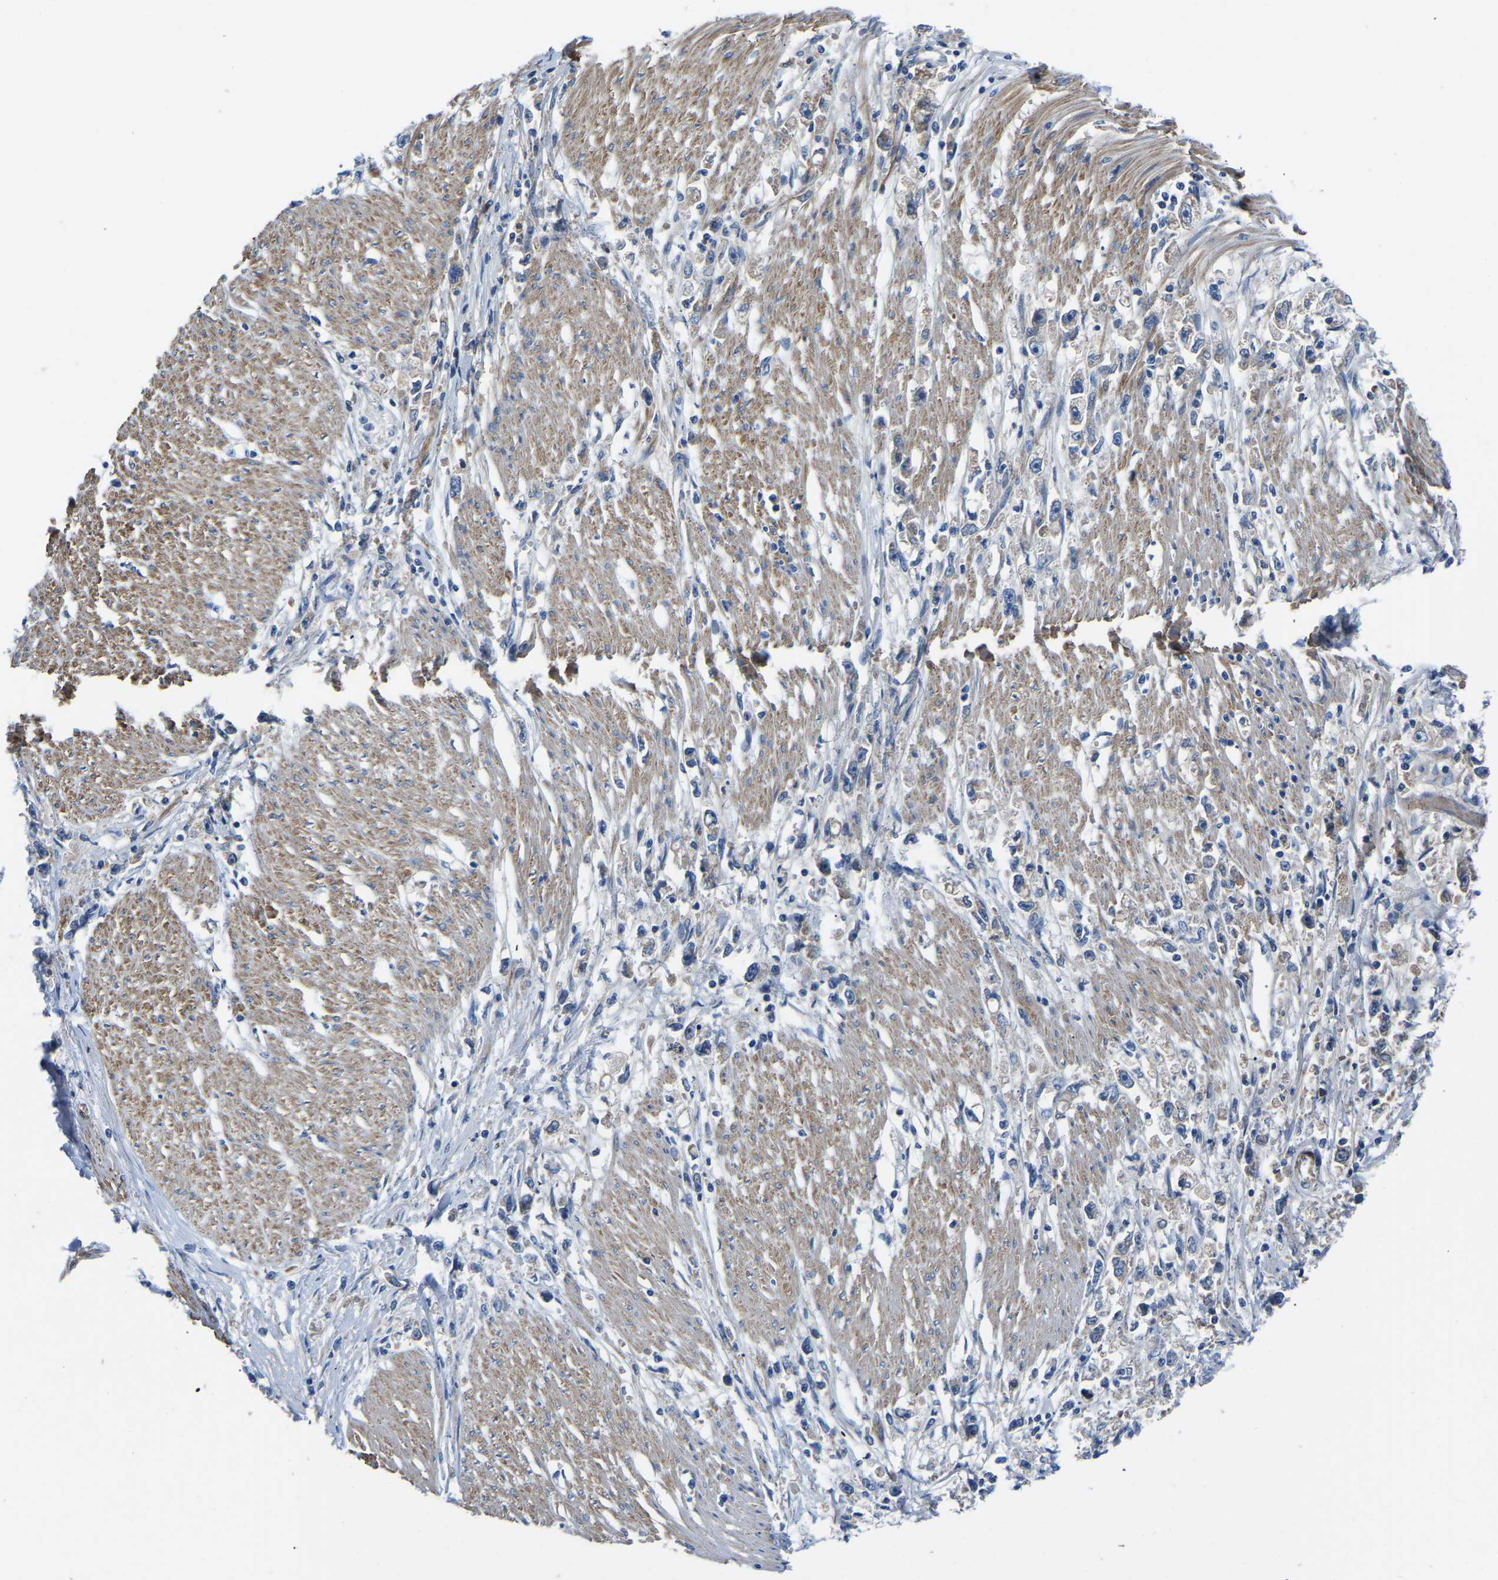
{"staining": {"intensity": "negative", "quantity": "none", "location": "none"}, "tissue": "stomach cancer", "cell_type": "Tumor cells", "image_type": "cancer", "snomed": [{"axis": "morphology", "description": "Adenocarcinoma, NOS"}, {"axis": "topography", "description": "Stomach"}], "caption": "This is a micrograph of immunohistochemistry staining of stomach adenocarcinoma, which shows no positivity in tumor cells.", "gene": "LIAS", "patient": {"sex": "female", "age": 59}}